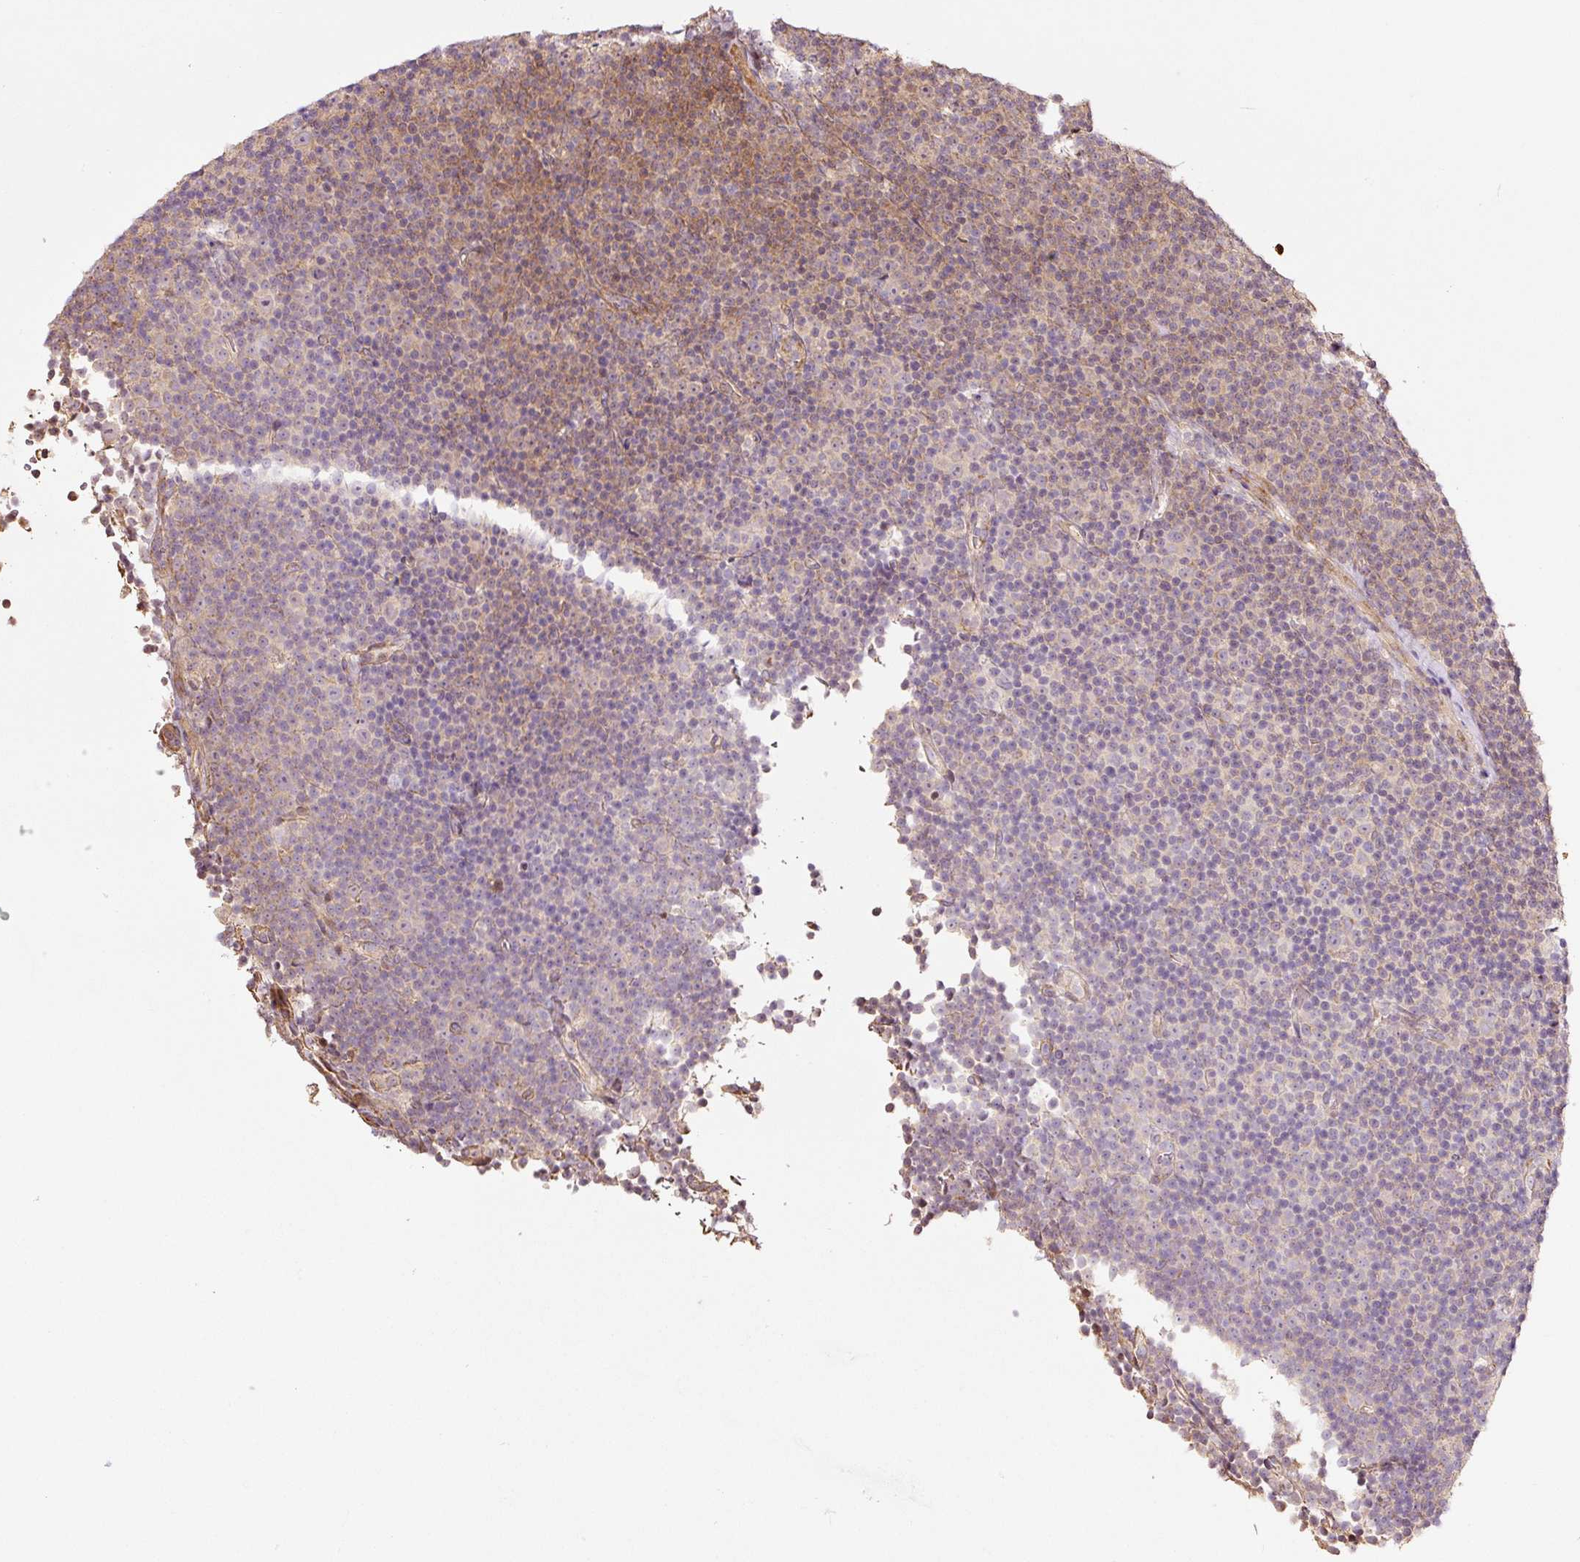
{"staining": {"intensity": "weak", "quantity": "25%-75%", "location": "cytoplasmic/membranous"}, "tissue": "lymphoma", "cell_type": "Tumor cells", "image_type": "cancer", "snomed": [{"axis": "morphology", "description": "Malignant lymphoma, non-Hodgkin's type, Low grade"}, {"axis": "topography", "description": "Lymph node"}], "caption": "The immunohistochemical stain labels weak cytoplasmic/membranous staining in tumor cells of lymphoma tissue.", "gene": "ETF1", "patient": {"sex": "female", "age": 67}}